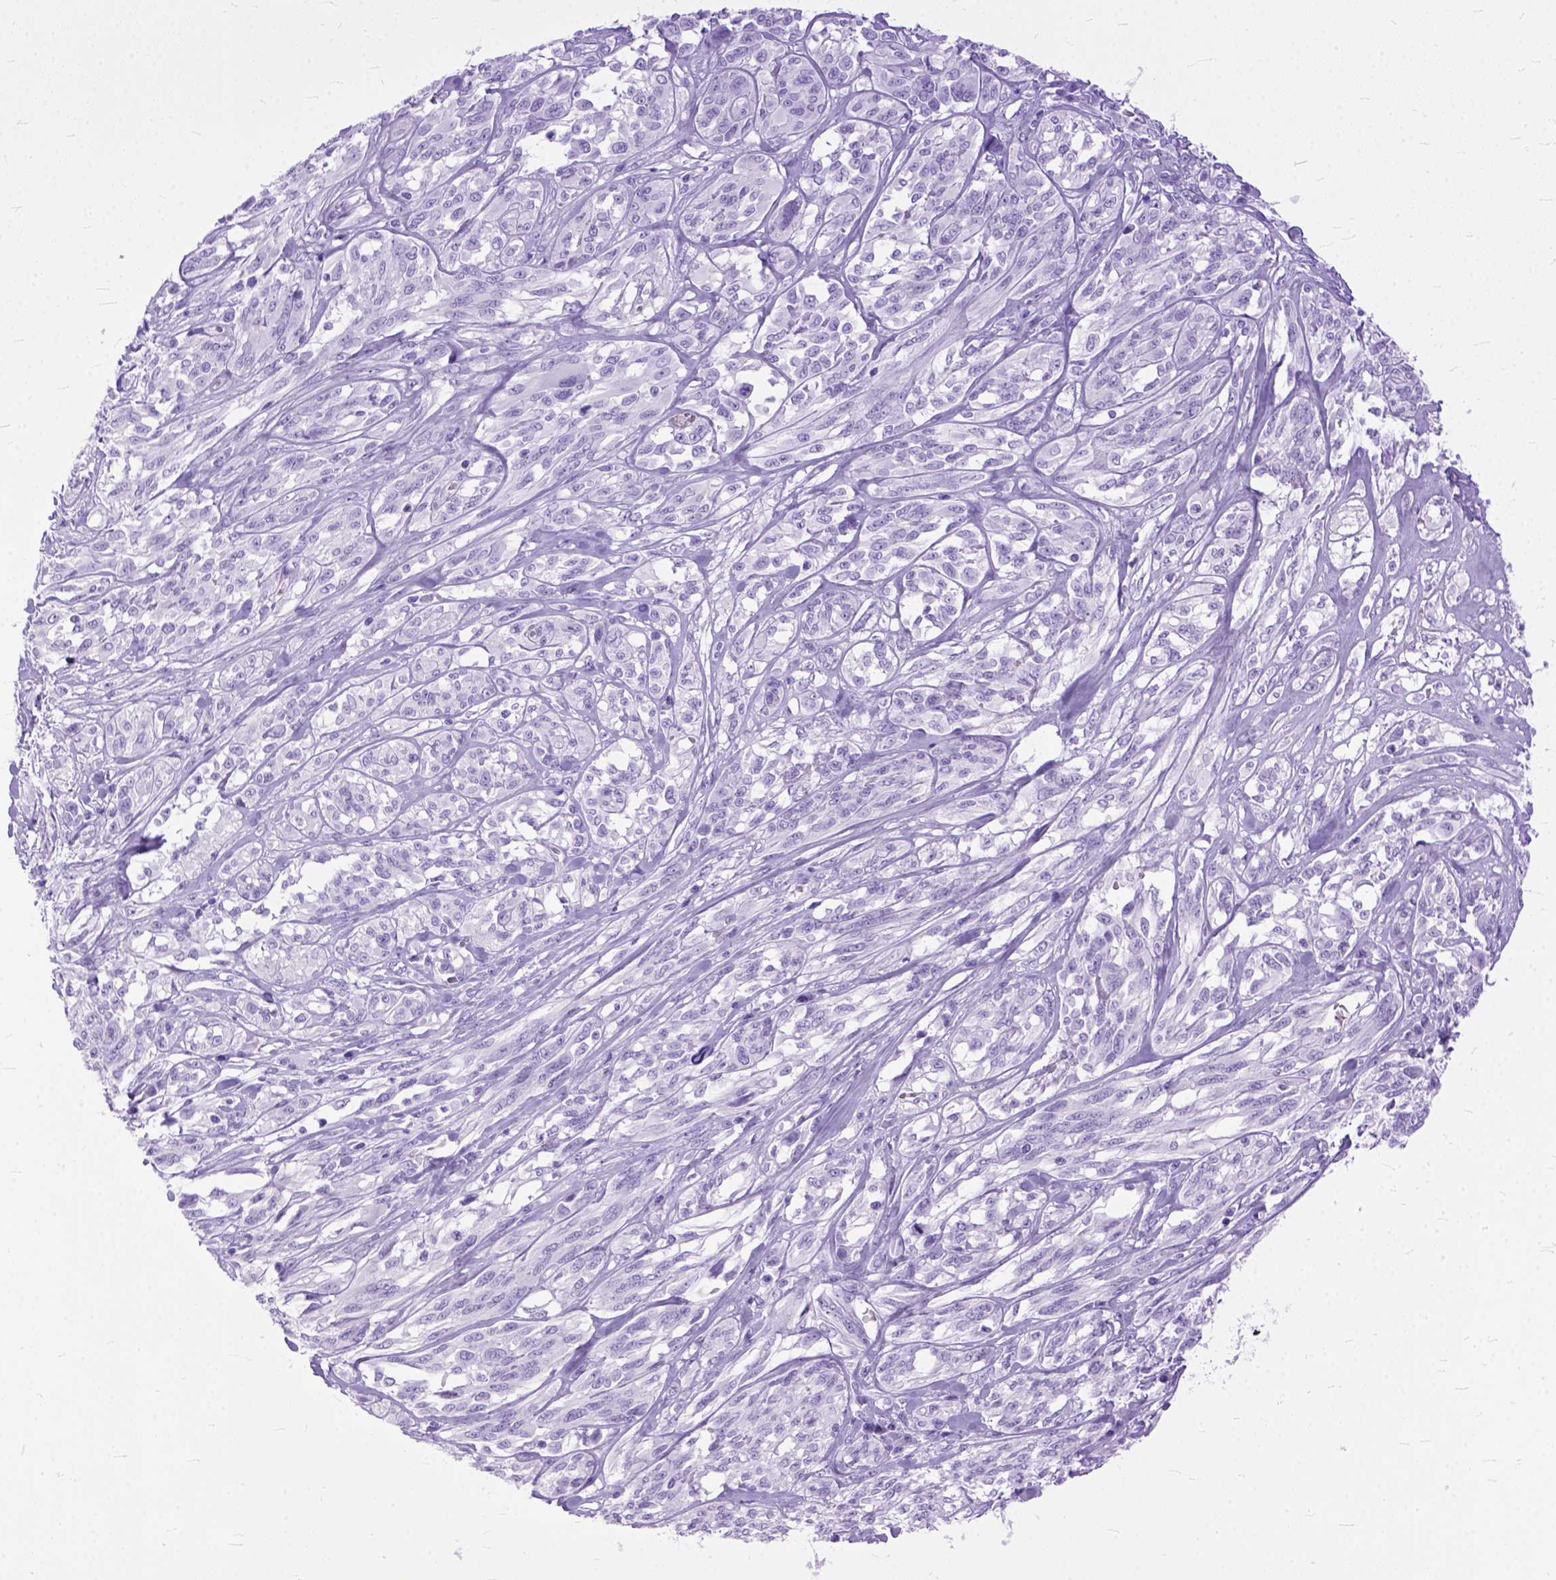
{"staining": {"intensity": "negative", "quantity": "none", "location": "none"}, "tissue": "melanoma", "cell_type": "Tumor cells", "image_type": "cancer", "snomed": [{"axis": "morphology", "description": "Malignant melanoma, NOS"}, {"axis": "topography", "description": "Skin"}], "caption": "An immunohistochemistry histopathology image of malignant melanoma is shown. There is no staining in tumor cells of malignant melanoma.", "gene": "GNGT1", "patient": {"sex": "female", "age": 91}}